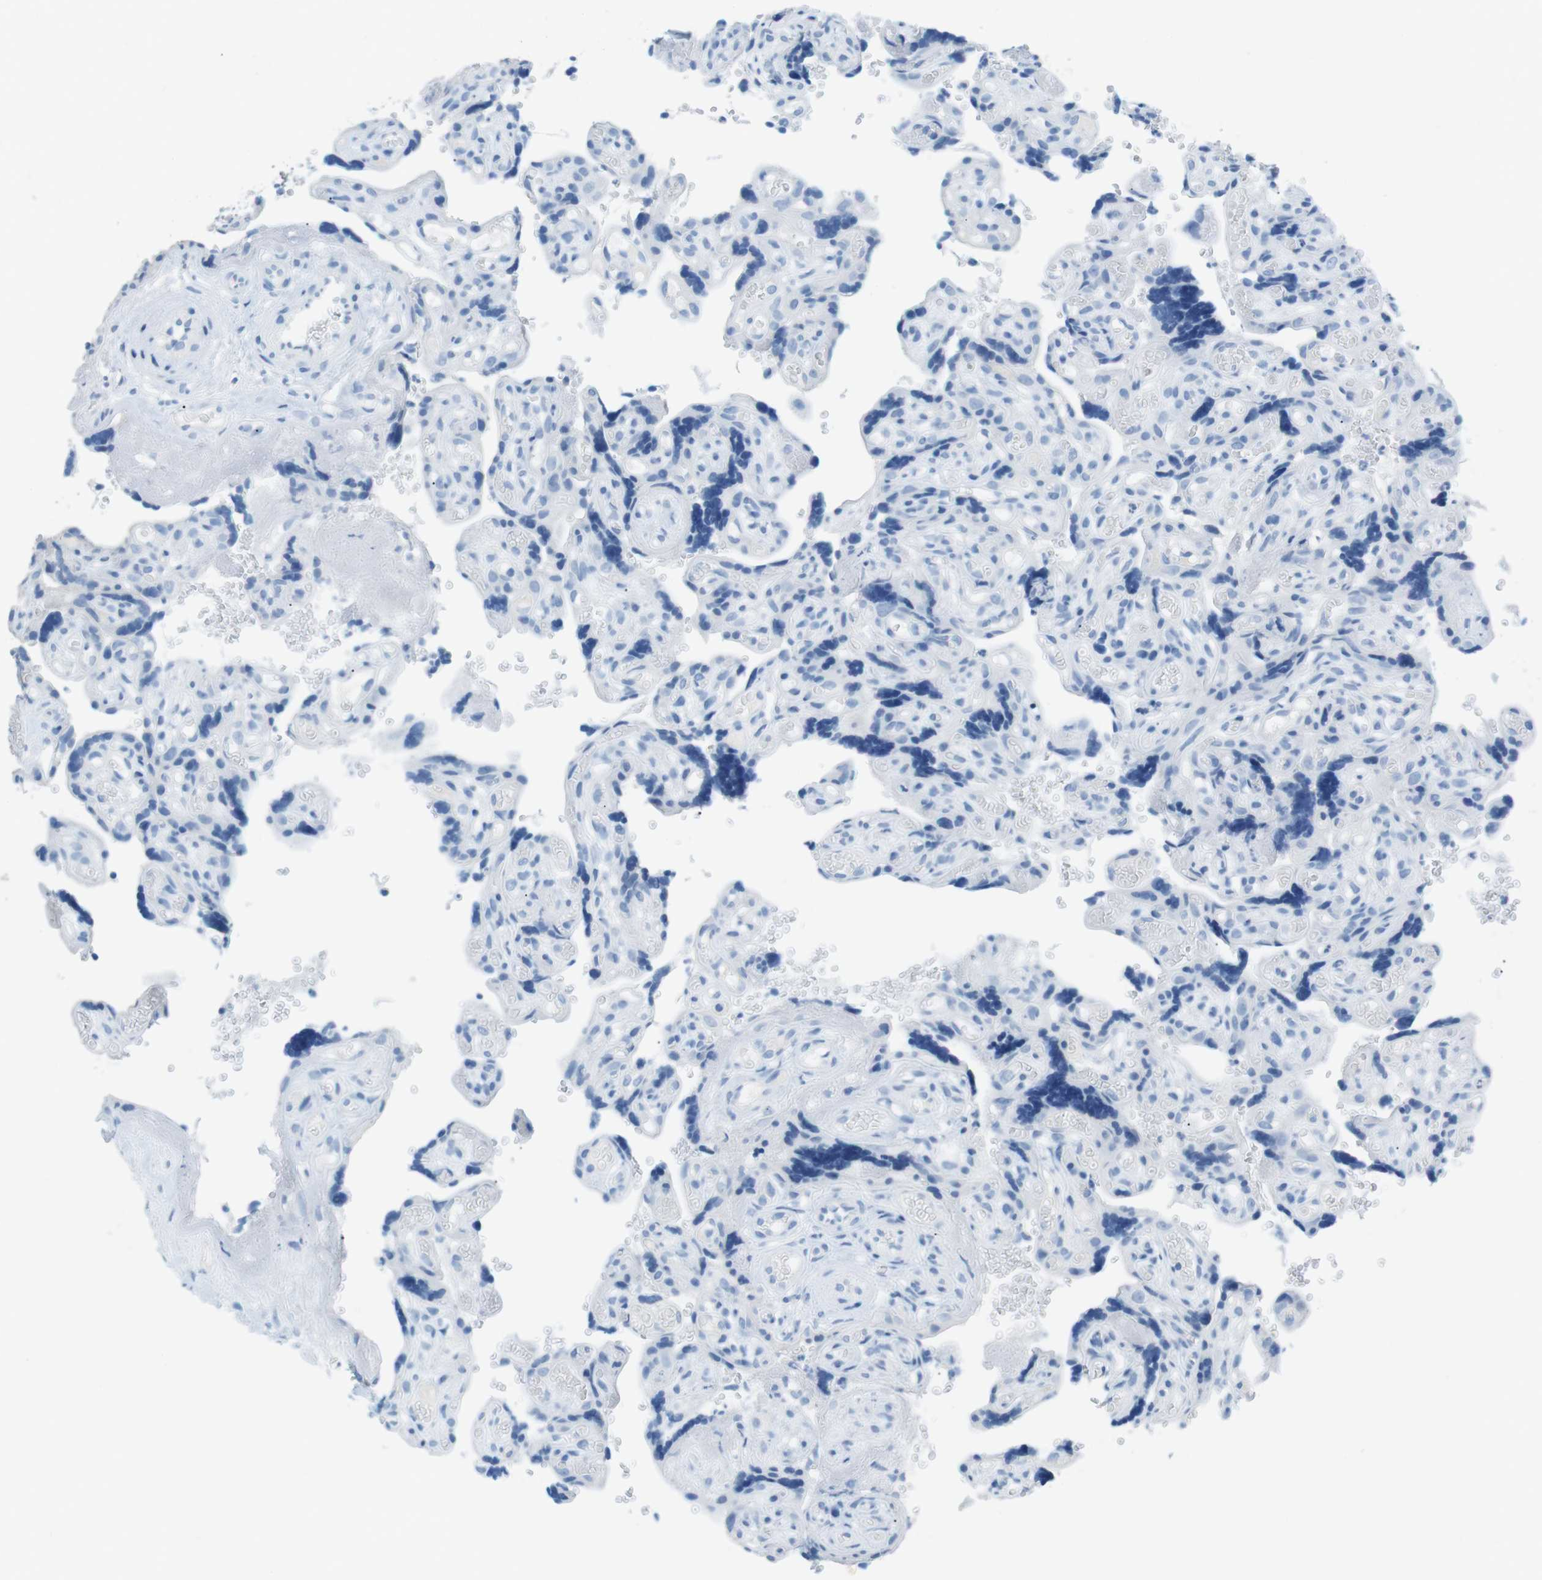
{"staining": {"intensity": "negative", "quantity": "none", "location": "none"}, "tissue": "placenta", "cell_type": "Decidual cells", "image_type": "normal", "snomed": [{"axis": "morphology", "description": "Normal tissue, NOS"}, {"axis": "topography", "description": "Placenta"}], "caption": "Immunohistochemistry (IHC) of normal human placenta exhibits no positivity in decidual cells. The staining is performed using DAB brown chromogen with nuclei counter-stained in using hematoxylin.", "gene": "SALL4", "patient": {"sex": "female", "age": 30}}